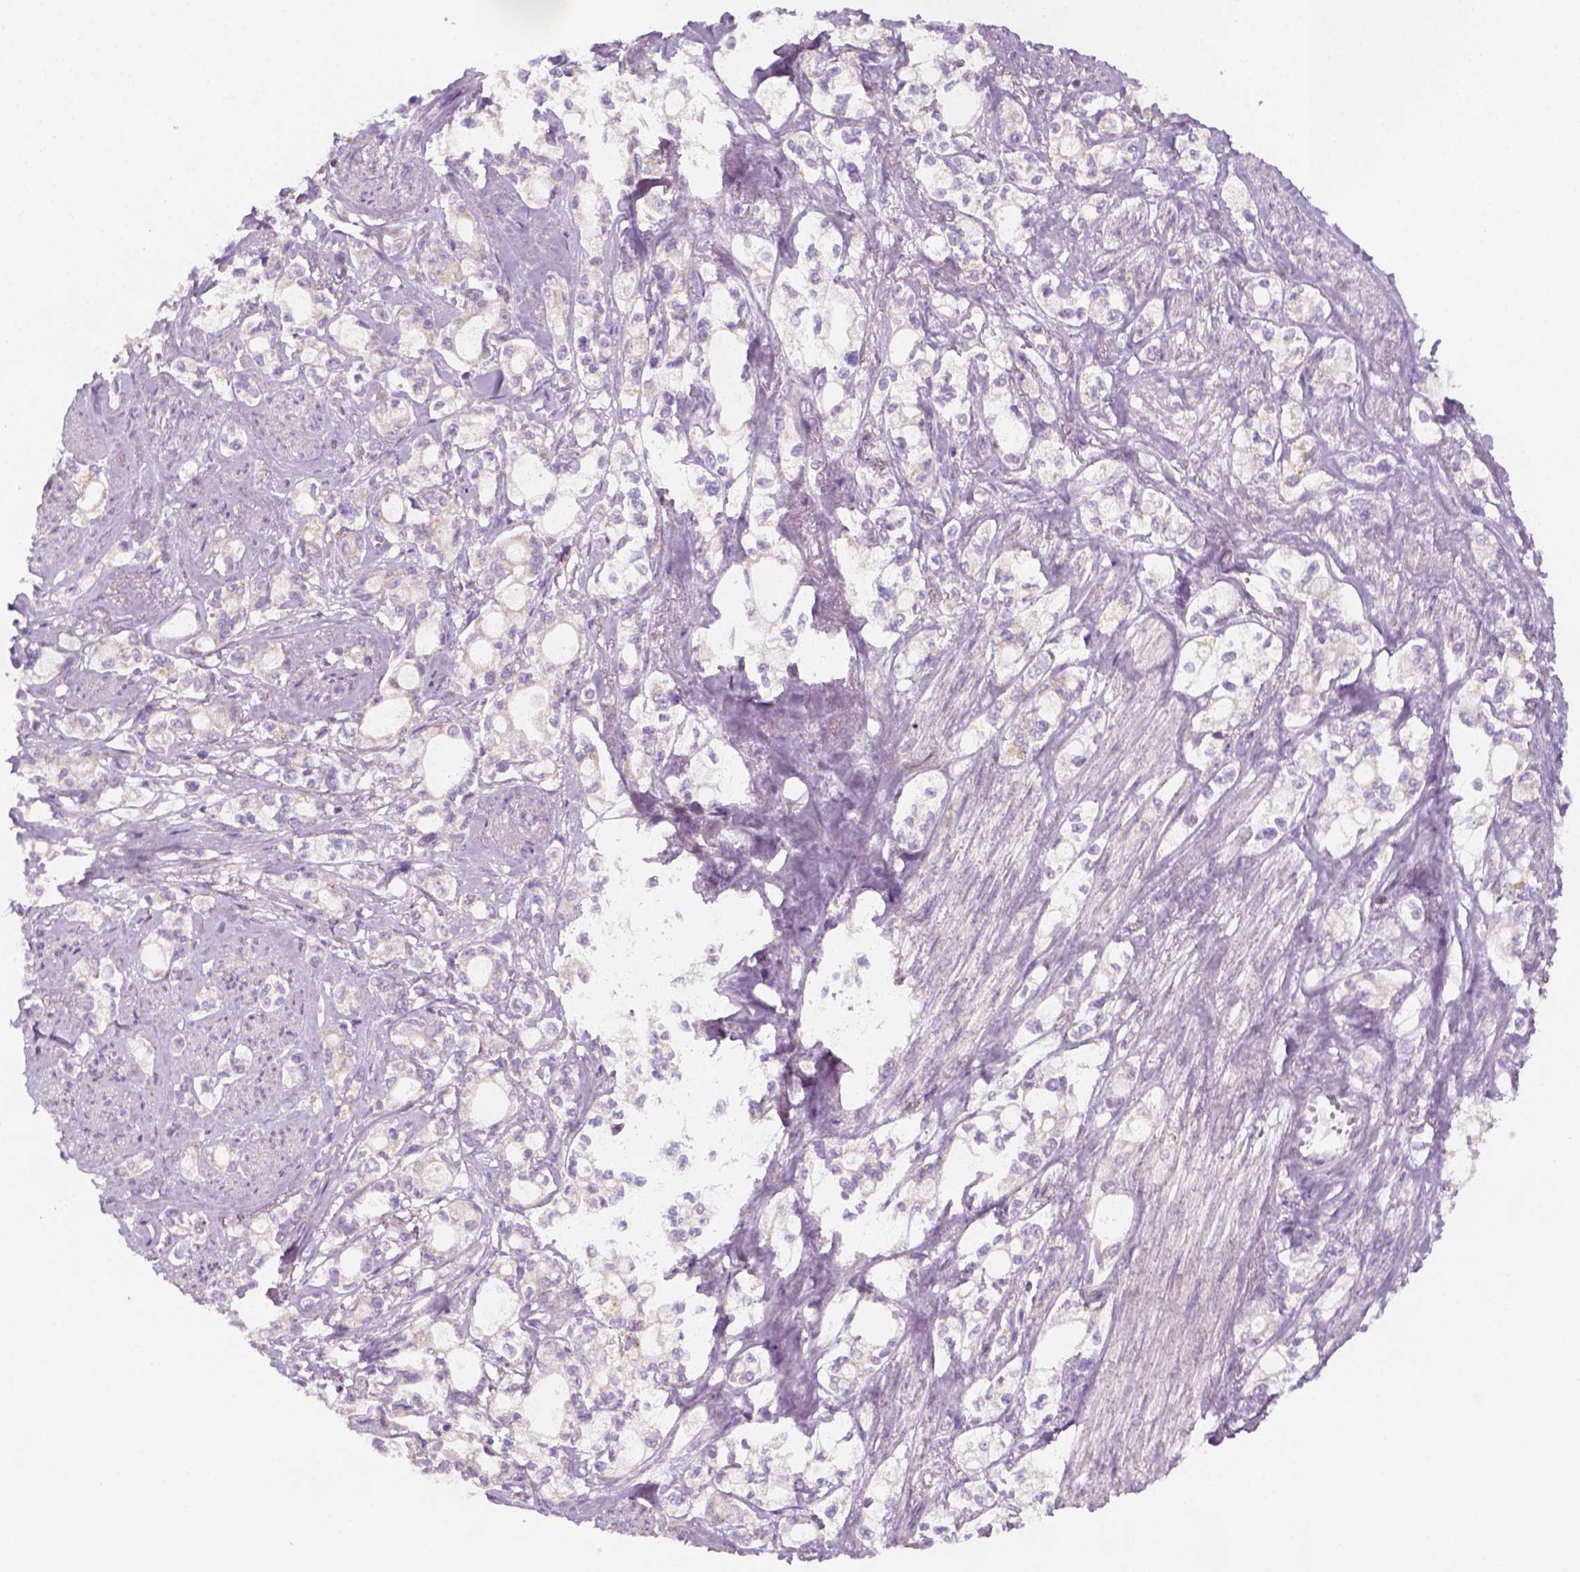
{"staining": {"intensity": "negative", "quantity": "none", "location": "none"}, "tissue": "stomach cancer", "cell_type": "Tumor cells", "image_type": "cancer", "snomed": [{"axis": "morphology", "description": "Adenocarcinoma, NOS"}, {"axis": "topography", "description": "Stomach"}], "caption": "Tumor cells are negative for protein expression in human stomach cancer.", "gene": "AWAT2", "patient": {"sex": "male", "age": 63}}